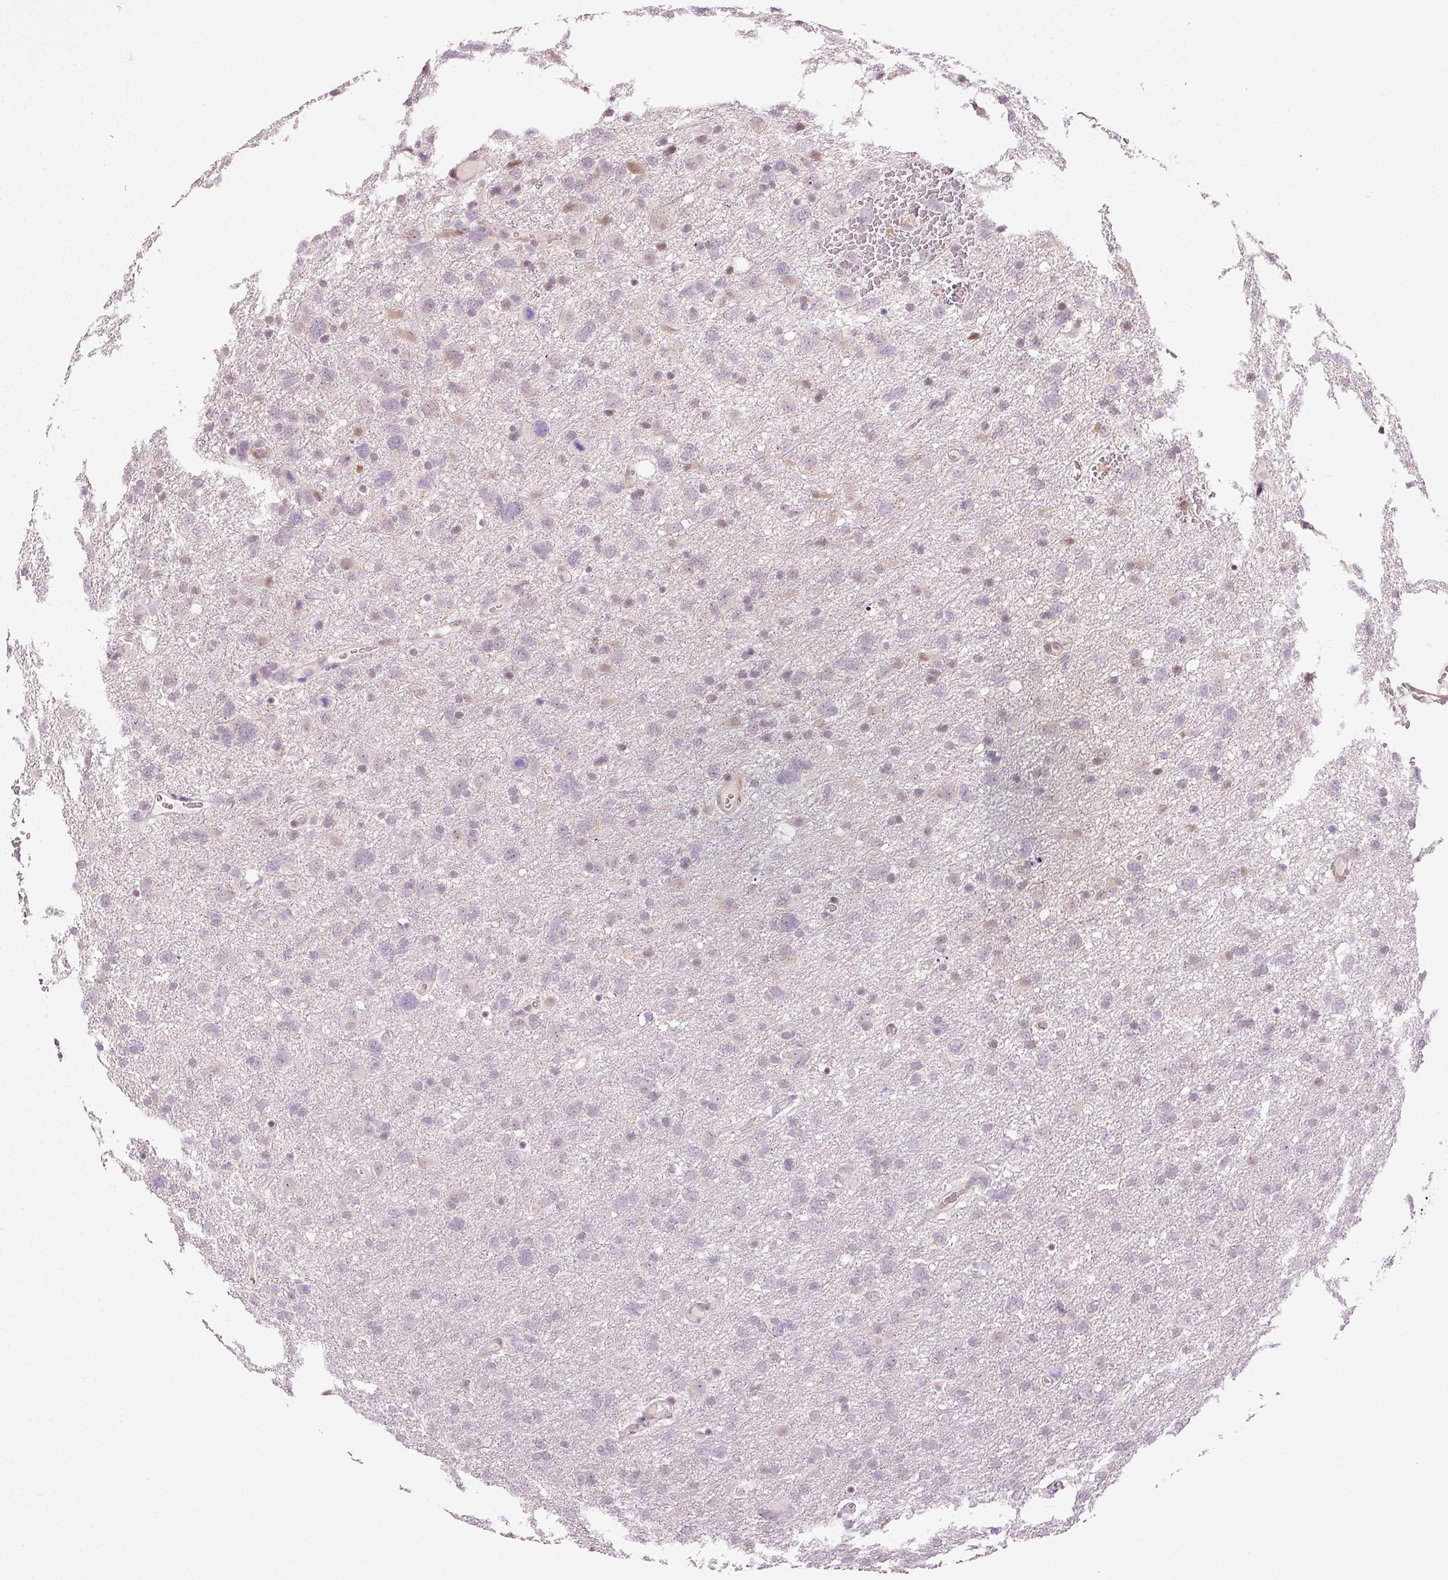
{"staining": {"intensity": "negative", "quantity": "none", "location": "none"}, "tissue": "glioma", "cell_type": "Tumor cells", "image_type": "cancer", "snomed": [{"axis": "morphology", "description": "Glioma, malignant, High grade"}, {"axis": "topography", "description": "Brain"}], "caption": "Image shows no significant protein expression in tumor cells of glioma.", "gene": "ANKRD20A1", "patient": {"sex": "male", "age": 61}}